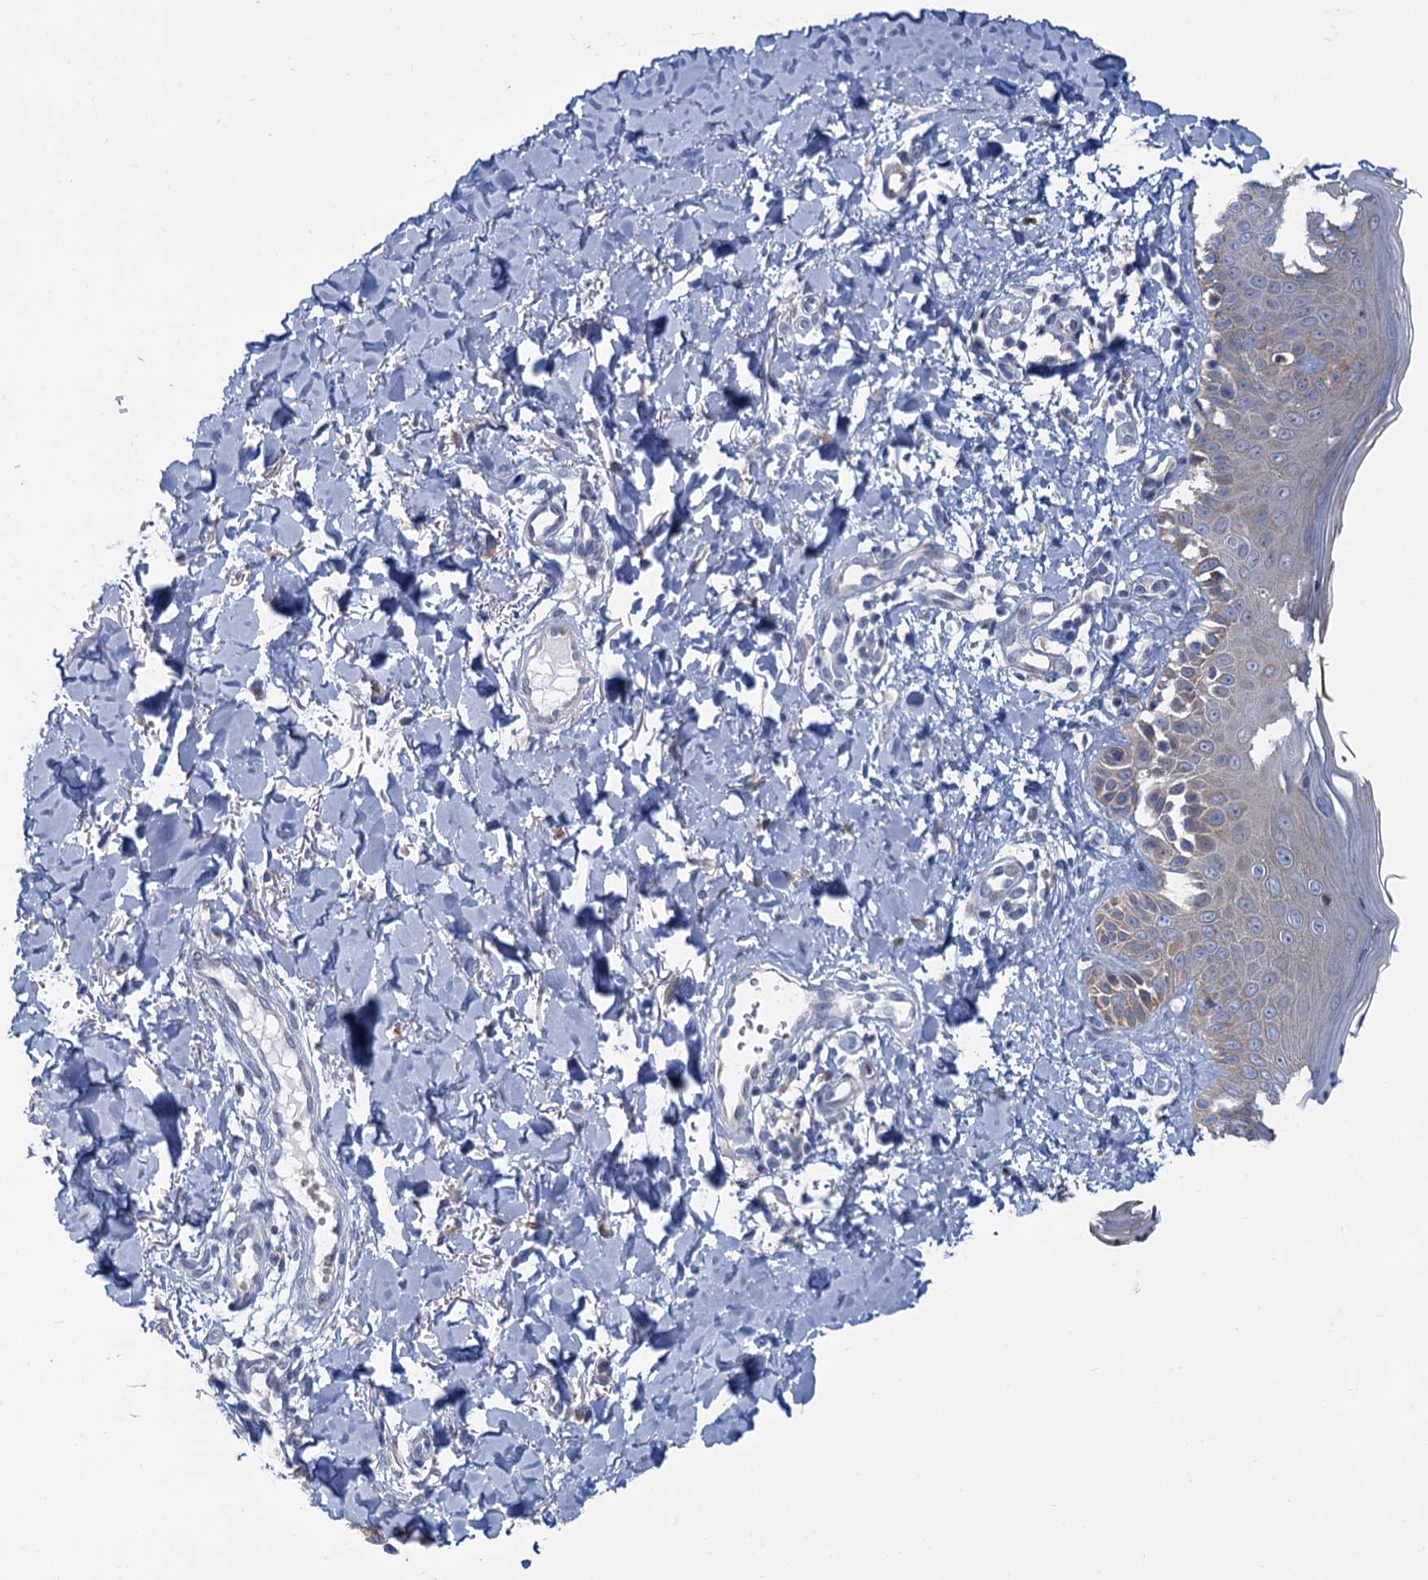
{"staining": {"intensity": "negative", "quantity": "none", "location": "none"}, "tissue": "skin", "cell_type": "Fibroblasts", "image_type": "normal", "snomed": [{"axis": "morphology", "description": "Normal tissue, NOS"}, {"axis": "topography", "description": "Skin"}], "caption": "Immunohistochemistry of benign human skin reveals no expression in fibroblasts. The staining is performed using DAB (3,3'-diaminobenzidine) brown chromogen with nuclei counter-stained in using hematoxylin.", "gene": "PRSS35", "patient": {"sex": "male", "age": 52}}